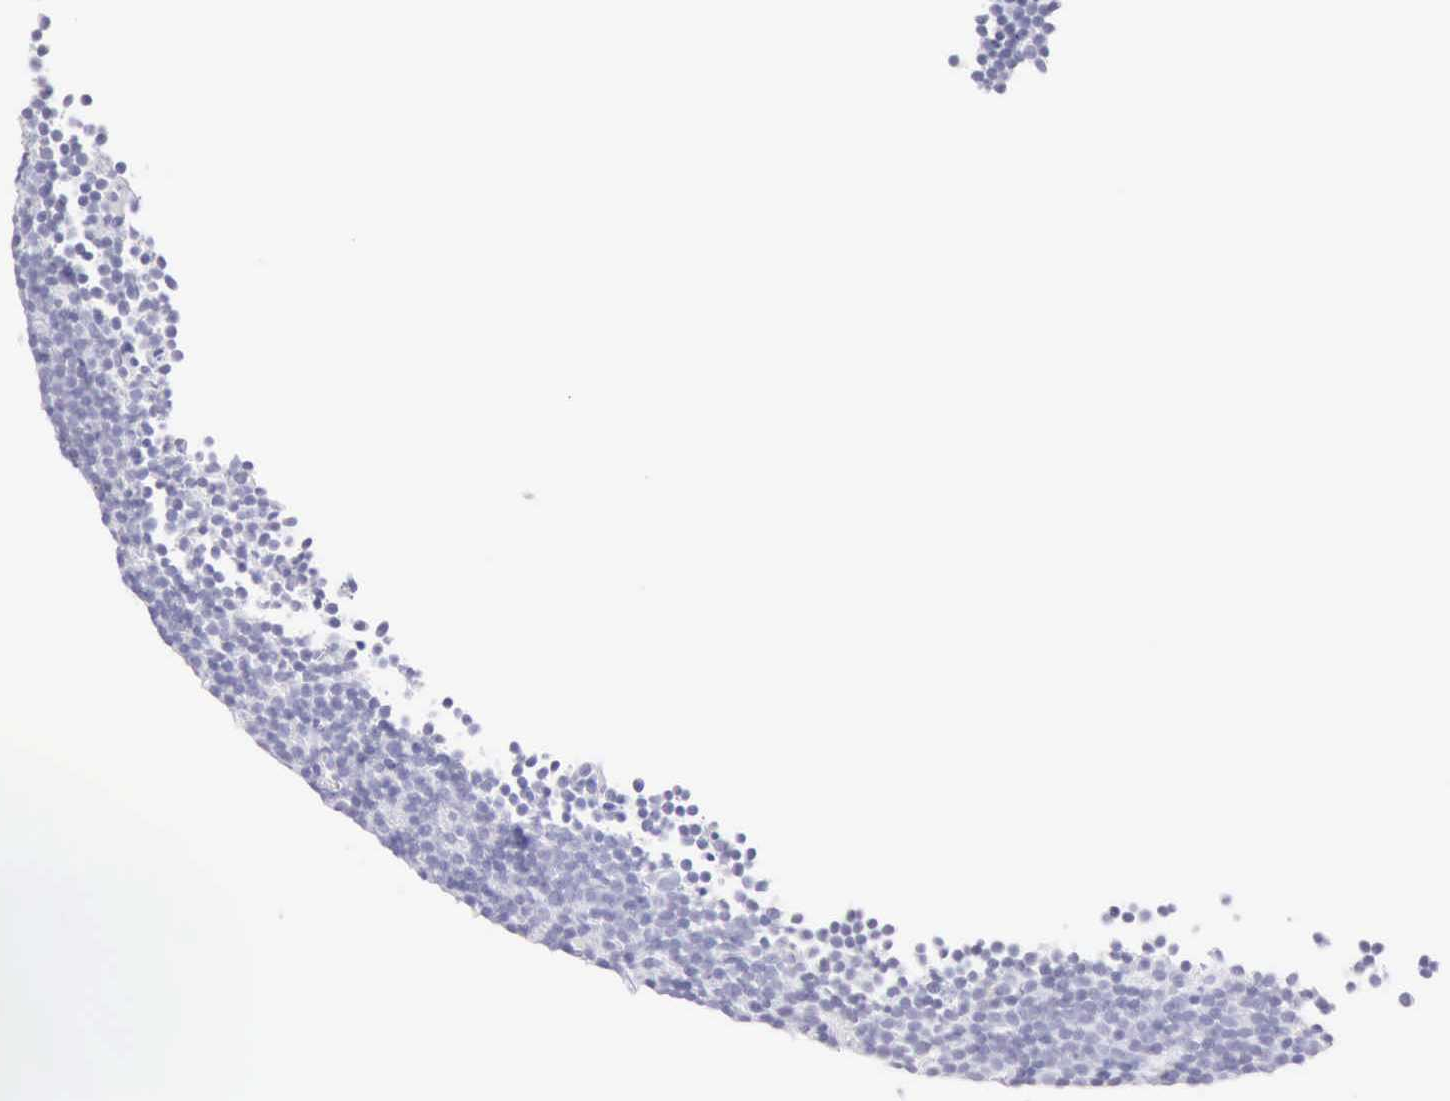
{"staining": {"intensity": "negative", "quantity": "none", "location": "none"}, "tissue": "lymphoma", "cell_type": "Tumor cells", "image_type": "cancer", "snomed": [{"axis": "morphology", "description": "Malignant lymphoma, non-Hodgkin's type, Low grade"}, {"axis": "topography", "description": "Lymph node"}], "caption": "Photomicrograph shows no protein positivity in tumor cells of low-grade malignant lymphoma, non-Hodgkin's type tissue.", "gene": "RNASE1", "patient": {"sex": "male", "age": 57}}